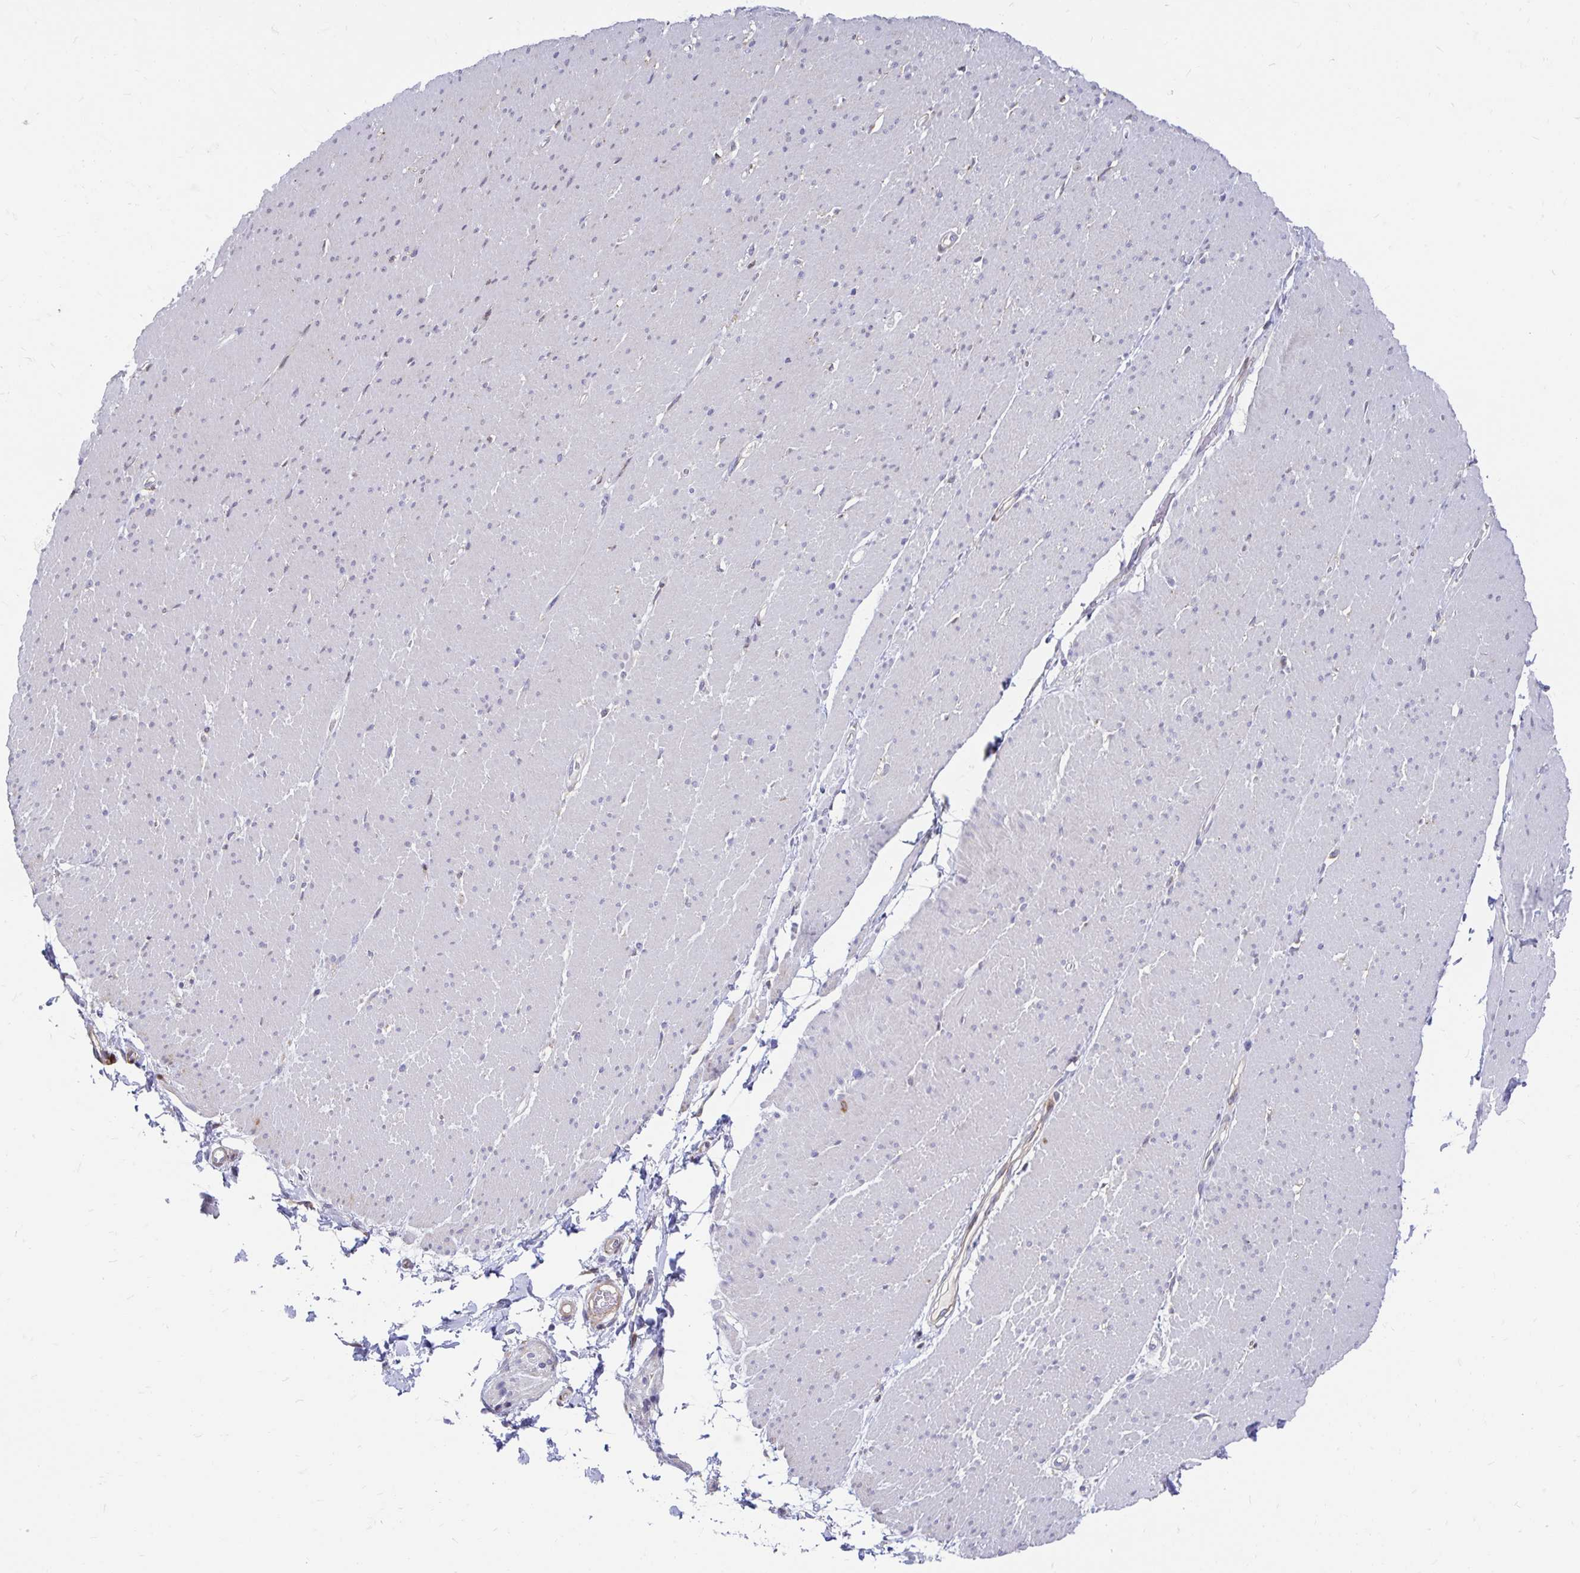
{"staining": {"intensity": "negative", "quantity": "none", "location": "none"}, "tissue": "smooth muscle", "cell_type": "Smooth muscle cells", "image_type": "normal", "snomed": [{"axis": "morphology", "description": "Normal tissue, NOS"}, {"axis": "topography", "description": "Smooth muscle"}, {"axis": "topography", "description": "Rectum"}], "caption": "Smooth muscle stained for a protein using immunohistochemistry (IHC) exhibits no expression smooth muscle cells.", "gene": "CDKL1", "patient": {"sex": "male", "age": 53}}